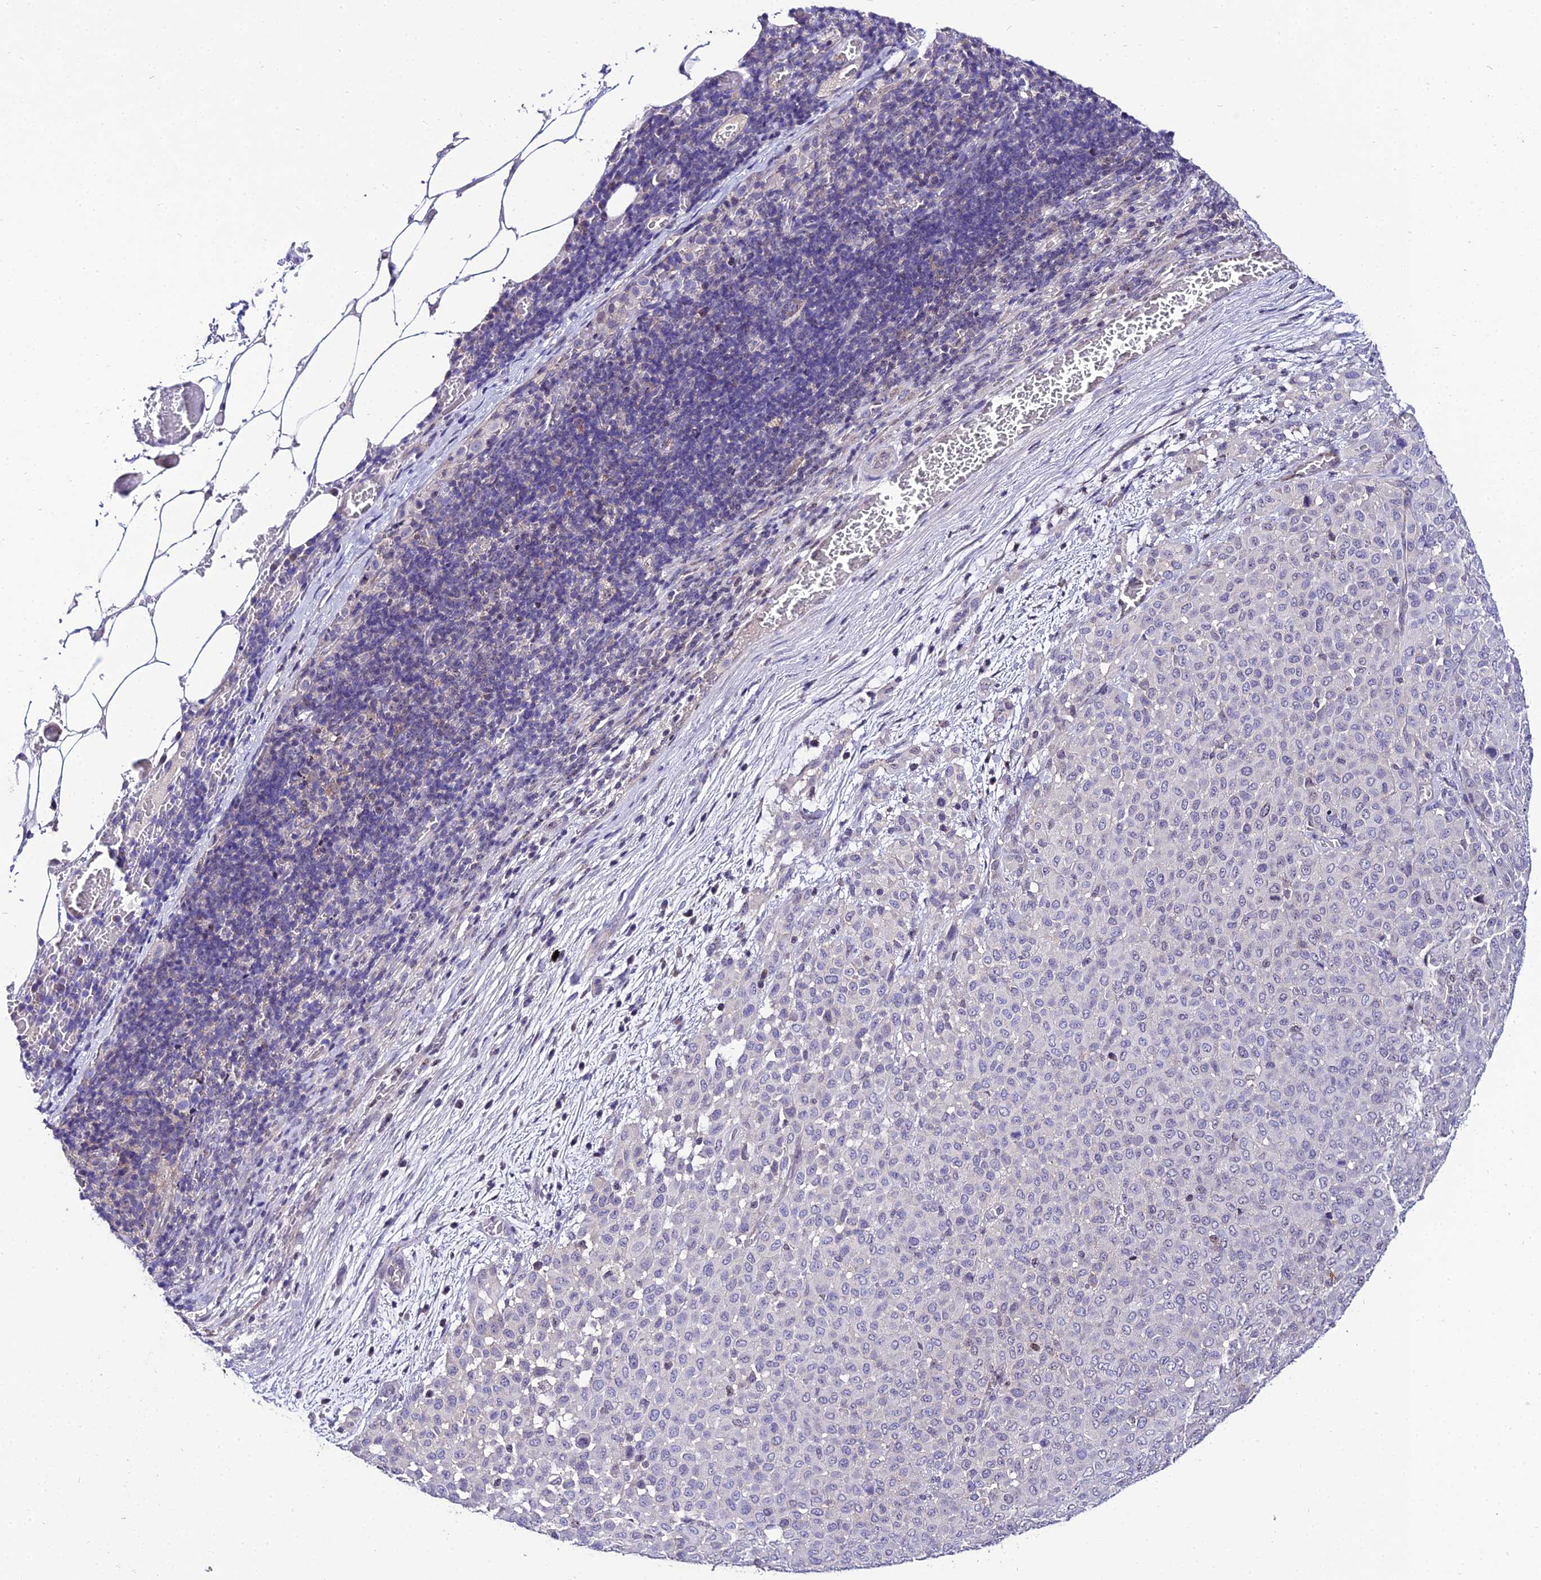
{"staining": {"intensity": "negative", "quantity": "none", "location": "none"}, "tissue": "melanoma", "cell_type": "Tumor cells", "image_type": "cancer", "snomed": [{"axis": "morphology", "description": "Malignant melanoma, Metastatic site"}, {"axis": "topography", "description": "Skin"}], "caption": "Micrograph shows no significant protein expression in tumor cells of melanoma.", "gene": "SHQ1", "patient": {"sex": "female", "age": 81}}